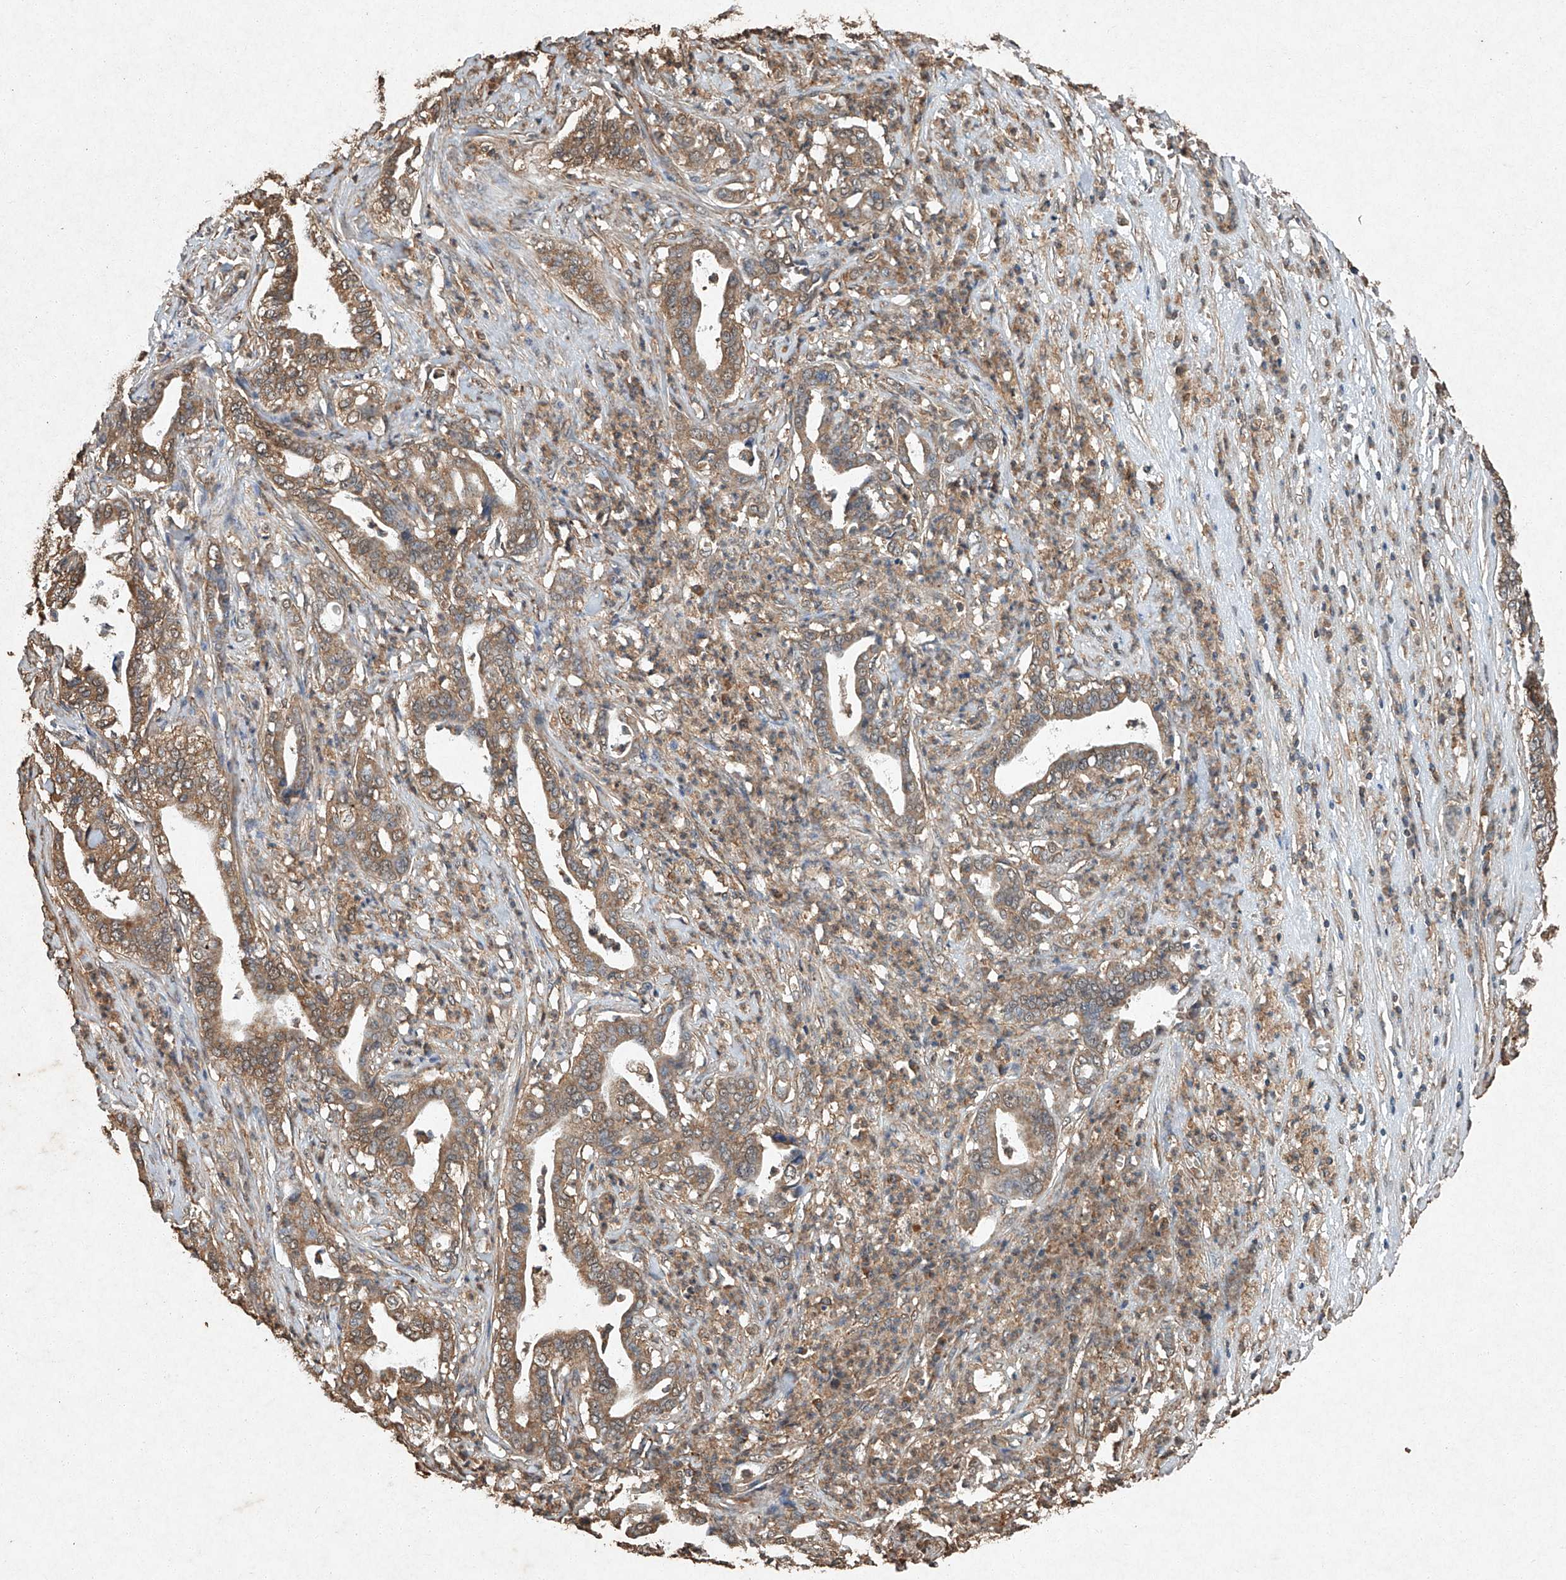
{"staining": {"intensity": "moderate", "quantity": ">75%", "location": "cytoplasmic/membranous"}, "tissue": "liver cancer", "cell_type": "Tumor cells", "image_type": "cancer", "snomed": [{"axis": "morphology", "description": "Cholangiocarcinoma"}, {"axis": "topography", "description": "Liver"}], "caption": "Human liver cholangiocarcinoma stained with a brown dye shows moderate cytoplasmic/membranous positive expression in approximately >75% of tumor cells.", "gene": "STK3", "patient": {"sex": "female", "age": 61}}